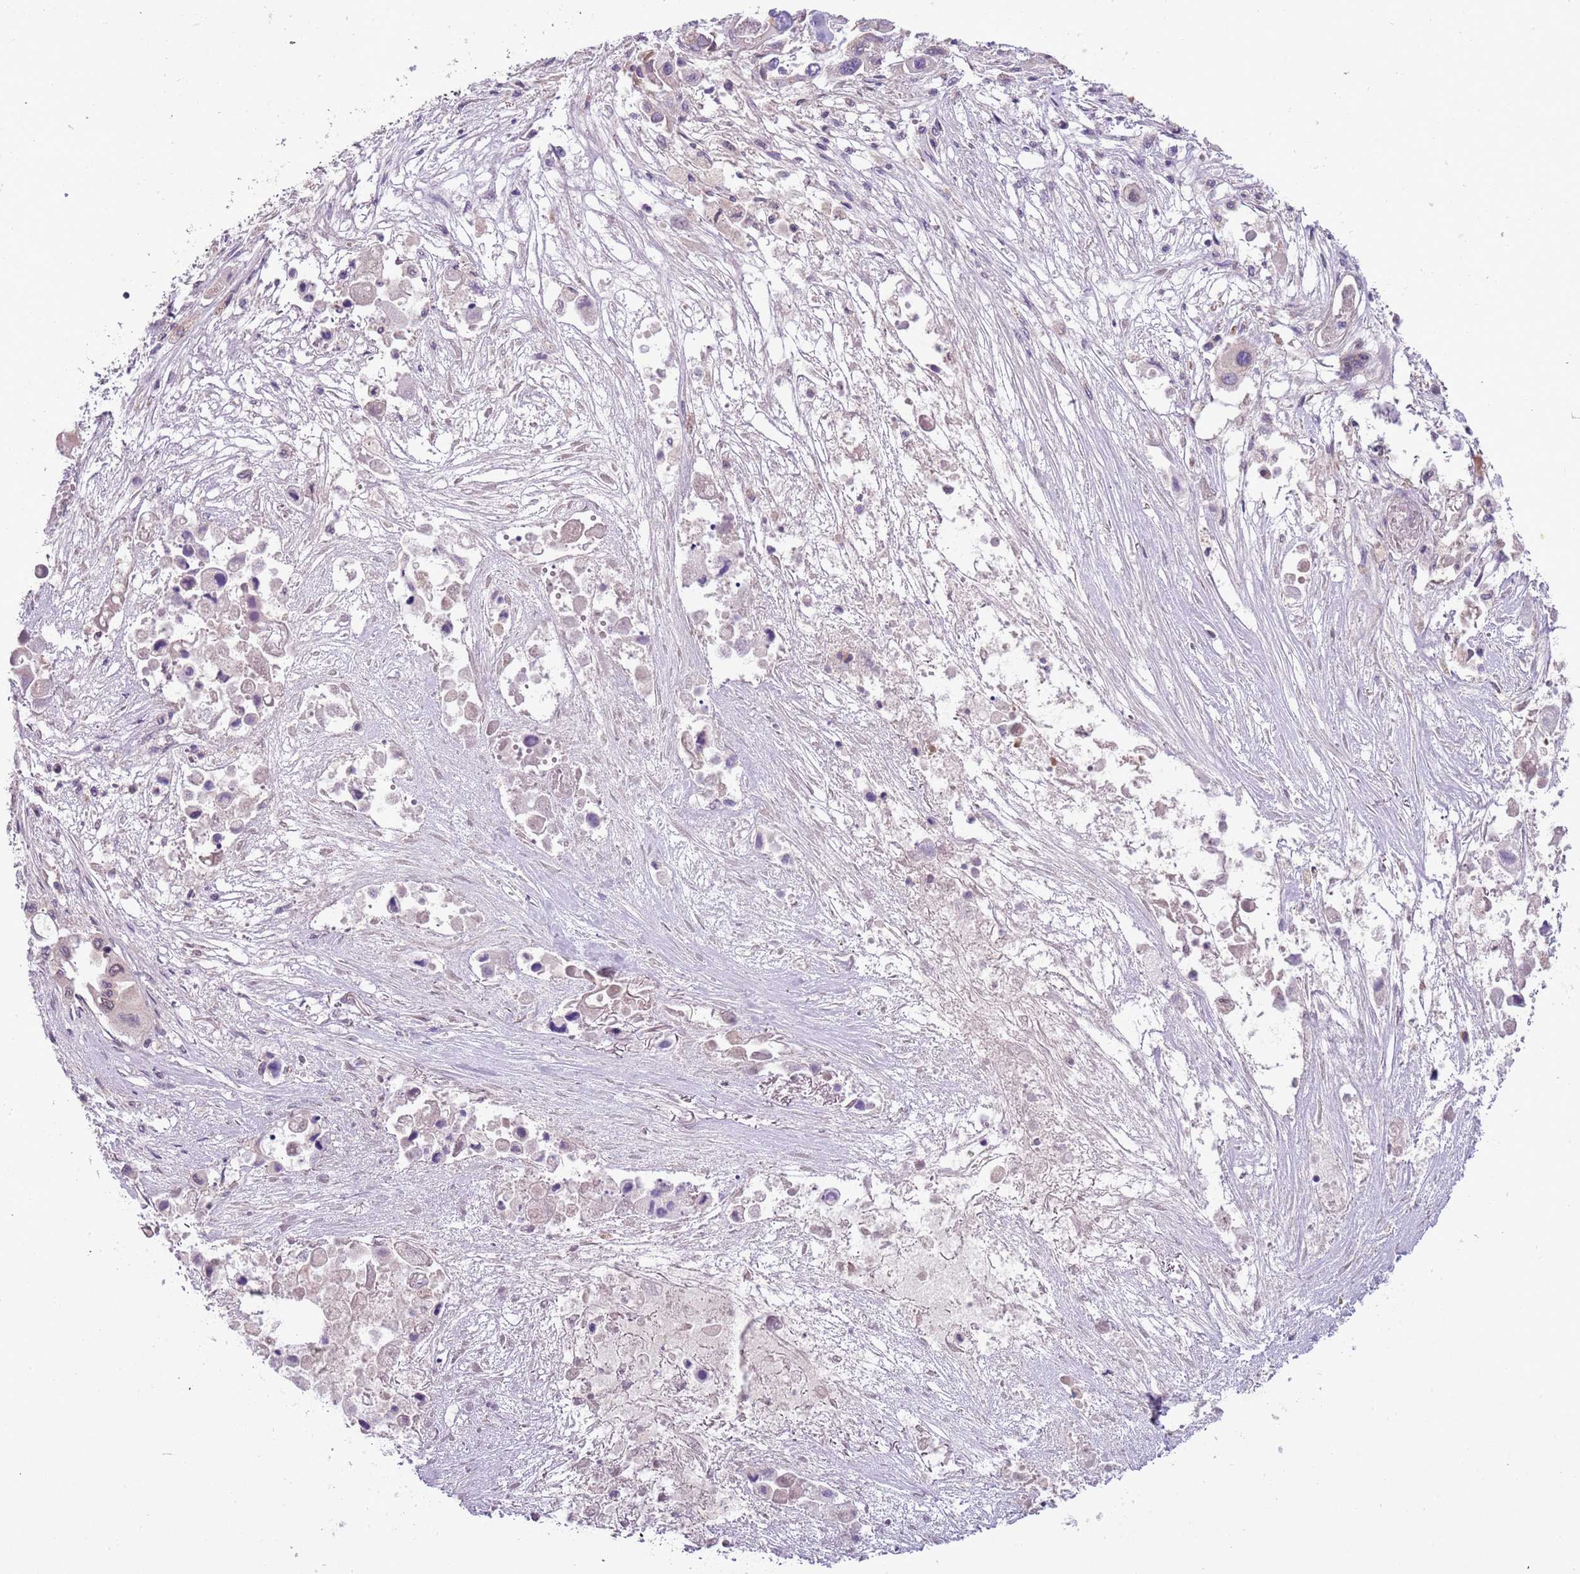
{"staining": {"intensity": "negative", "quantity": "none", "location": "none"}, "tissue": "pancreatic cancer", "cell_type": "Tumor cells", "image_type": "cancer", "snomed": [{"axis": "morphology", "description": "Adenocarcinoma, NOS"}, {"axis": "topography", "description": "Pancreas"}], "caption": "Tumor cells show no significant positivity in adenocarcinoma (pancreatic). (DAB (3,3'-diaminobenzidine) IHC with hematoxylin counter stain).", "gene": "FAM120AOS", "patient": {"sex": "male", "age": 92}}